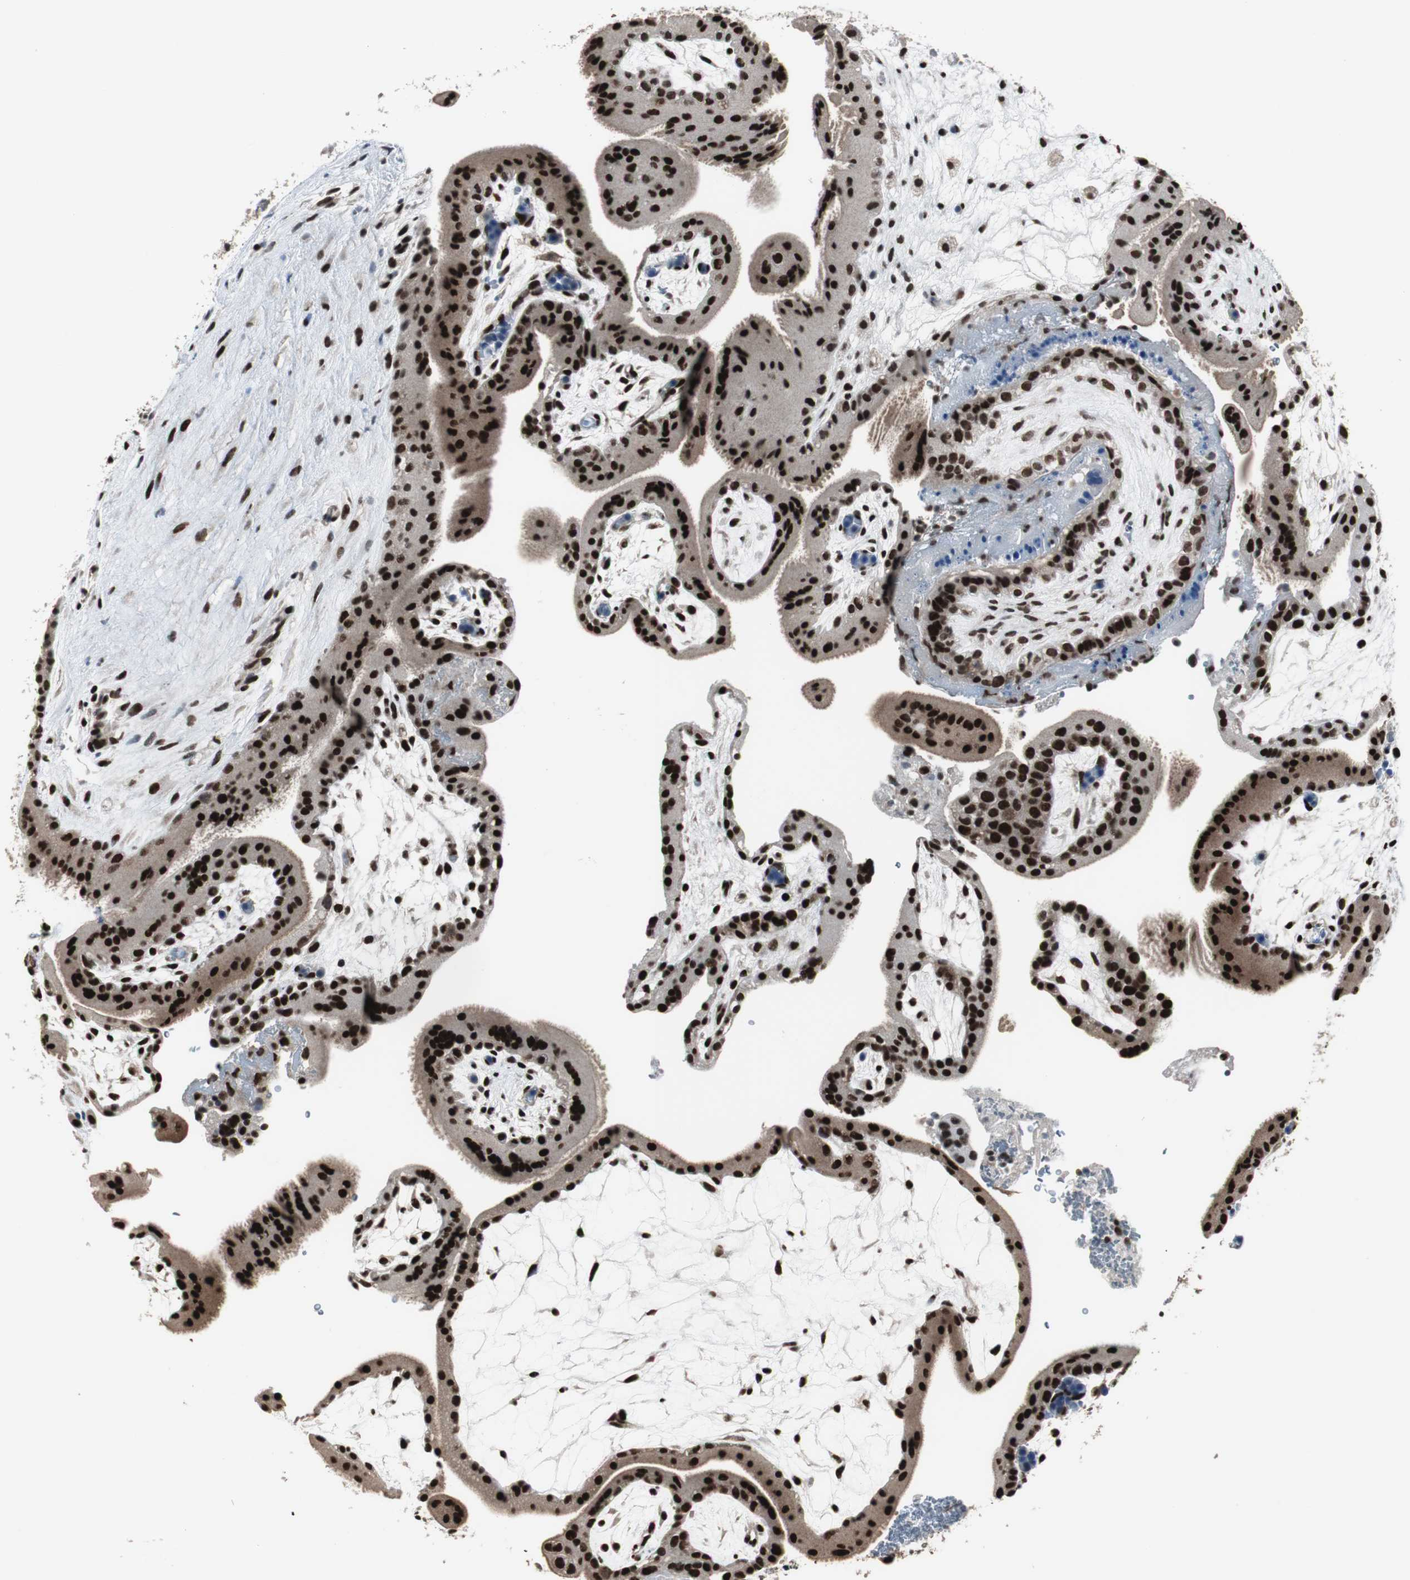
{"staining": {"intensity": "strong", "quantity": ">75%", "location": "nuclear"}, "tissue": "placenta", "cell_type": "Decidual cells", "image_type": "normal", "snomed": [{"axis": "morphology", "description": "Normal tissue, NOS"}, {"axis": "topography", "description": "Placenta"}], "caption": "IHC image of benign placenta: placenta stained using IHC shows high levels of strong protein expression localized specifically in the nuclear of decidual cells, appearing as a nuclear brown color.", "gene": "CDK9", "patient": {"sex": "female", "age": 19}}